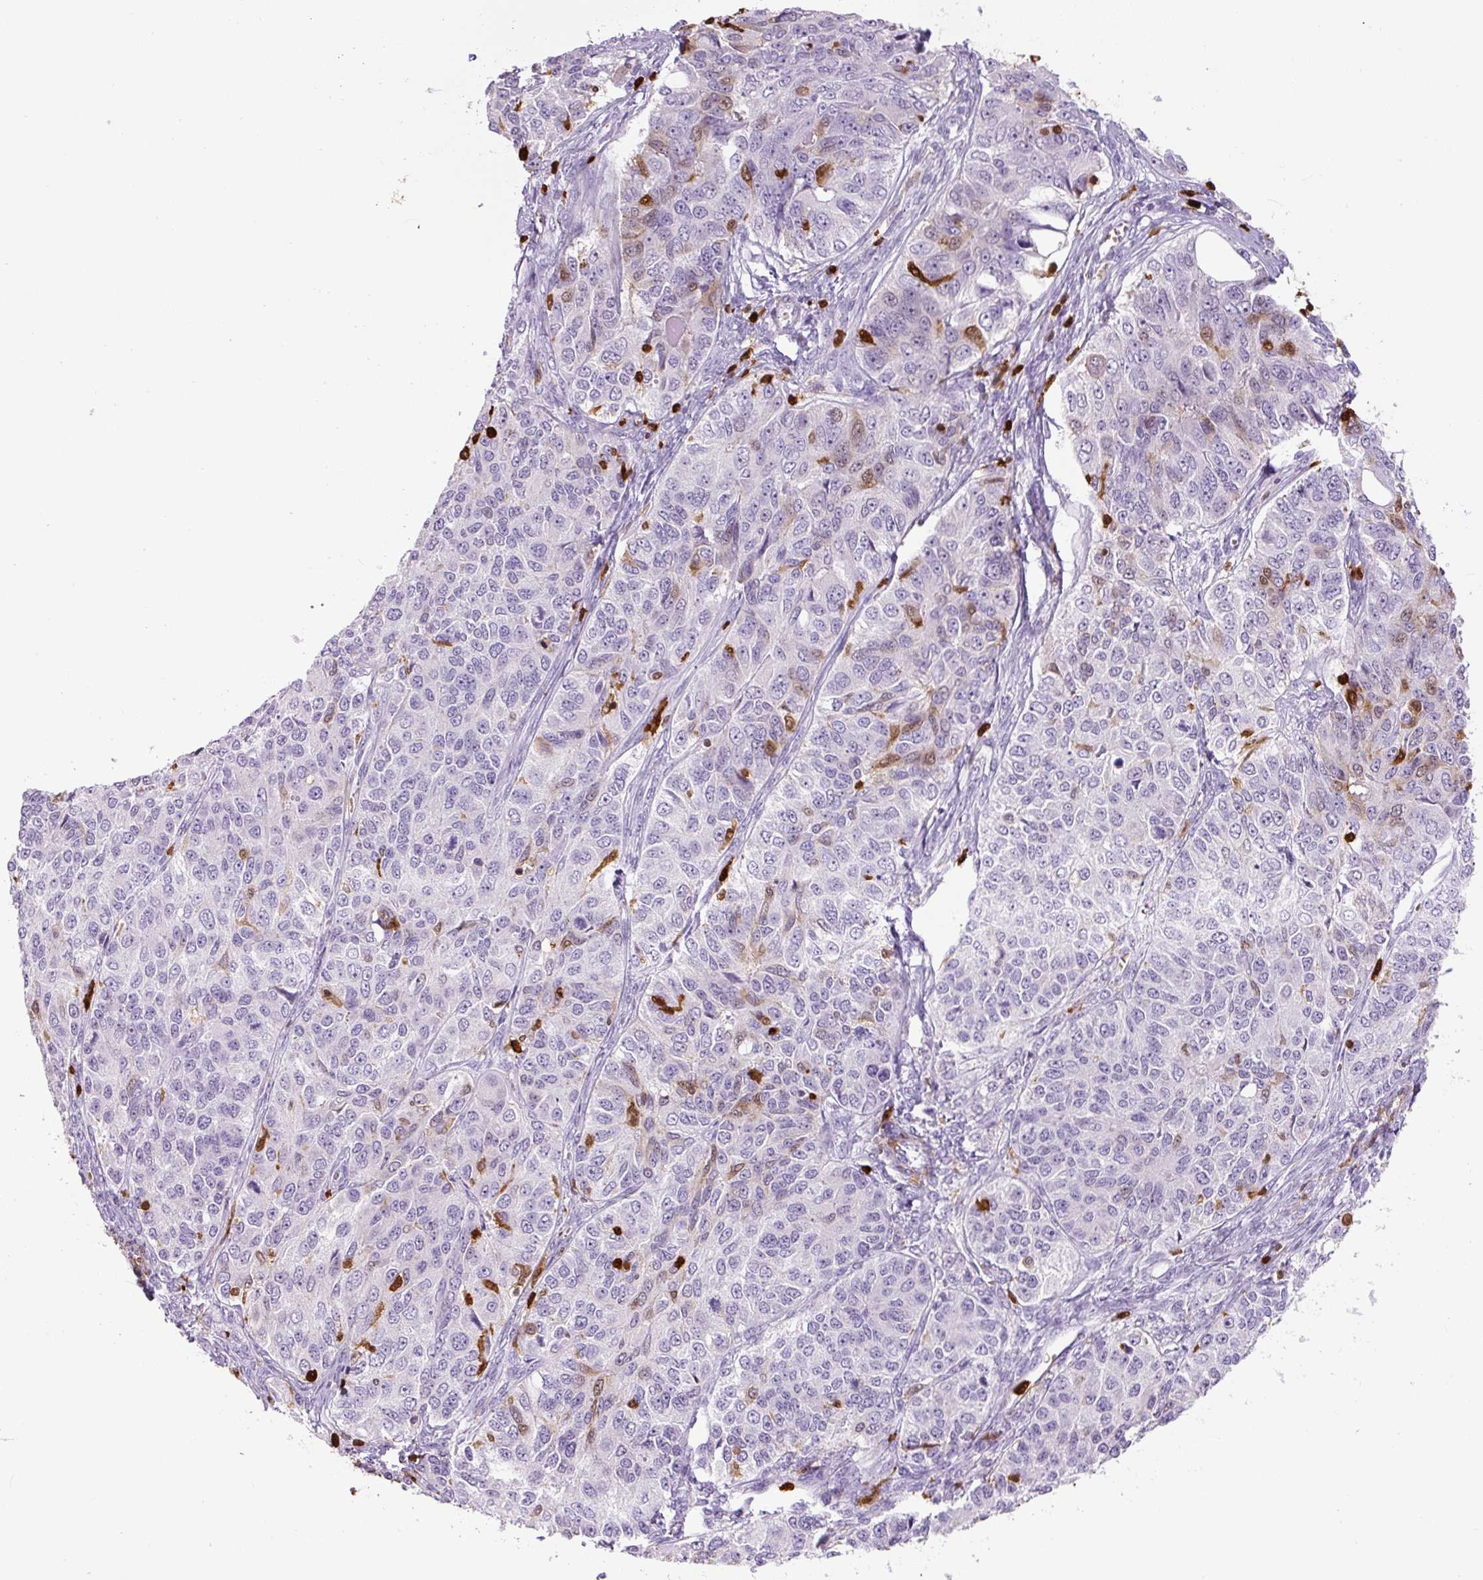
{"staining": {"intensity": "moderate", "quantity": "<25%", "location": "cytoplasmic/membranous,nuclear"}, "tissue": "ovarian cancer", "cell_type": "Tumor cells", "image_type": "cancer", "snomed": [{"axis": "morphology", "description": "Carcinoma, endometroid"}, {"axis": "topography", "description": "Ovary"}], "caption": "A low amount of moderate cytoplasmic/membranous and nuclear positivity is present in about <25% of tumor cells in endometroid carcinoma (ovarian) tissue. The staining was performed using DAB to visualize the protein expression in brown, while the nuclei were stained in blue with hematoxylin (Magnification: 20x).", "gene": "S100A4", "patient": {"sex": "female", "age": 51}}